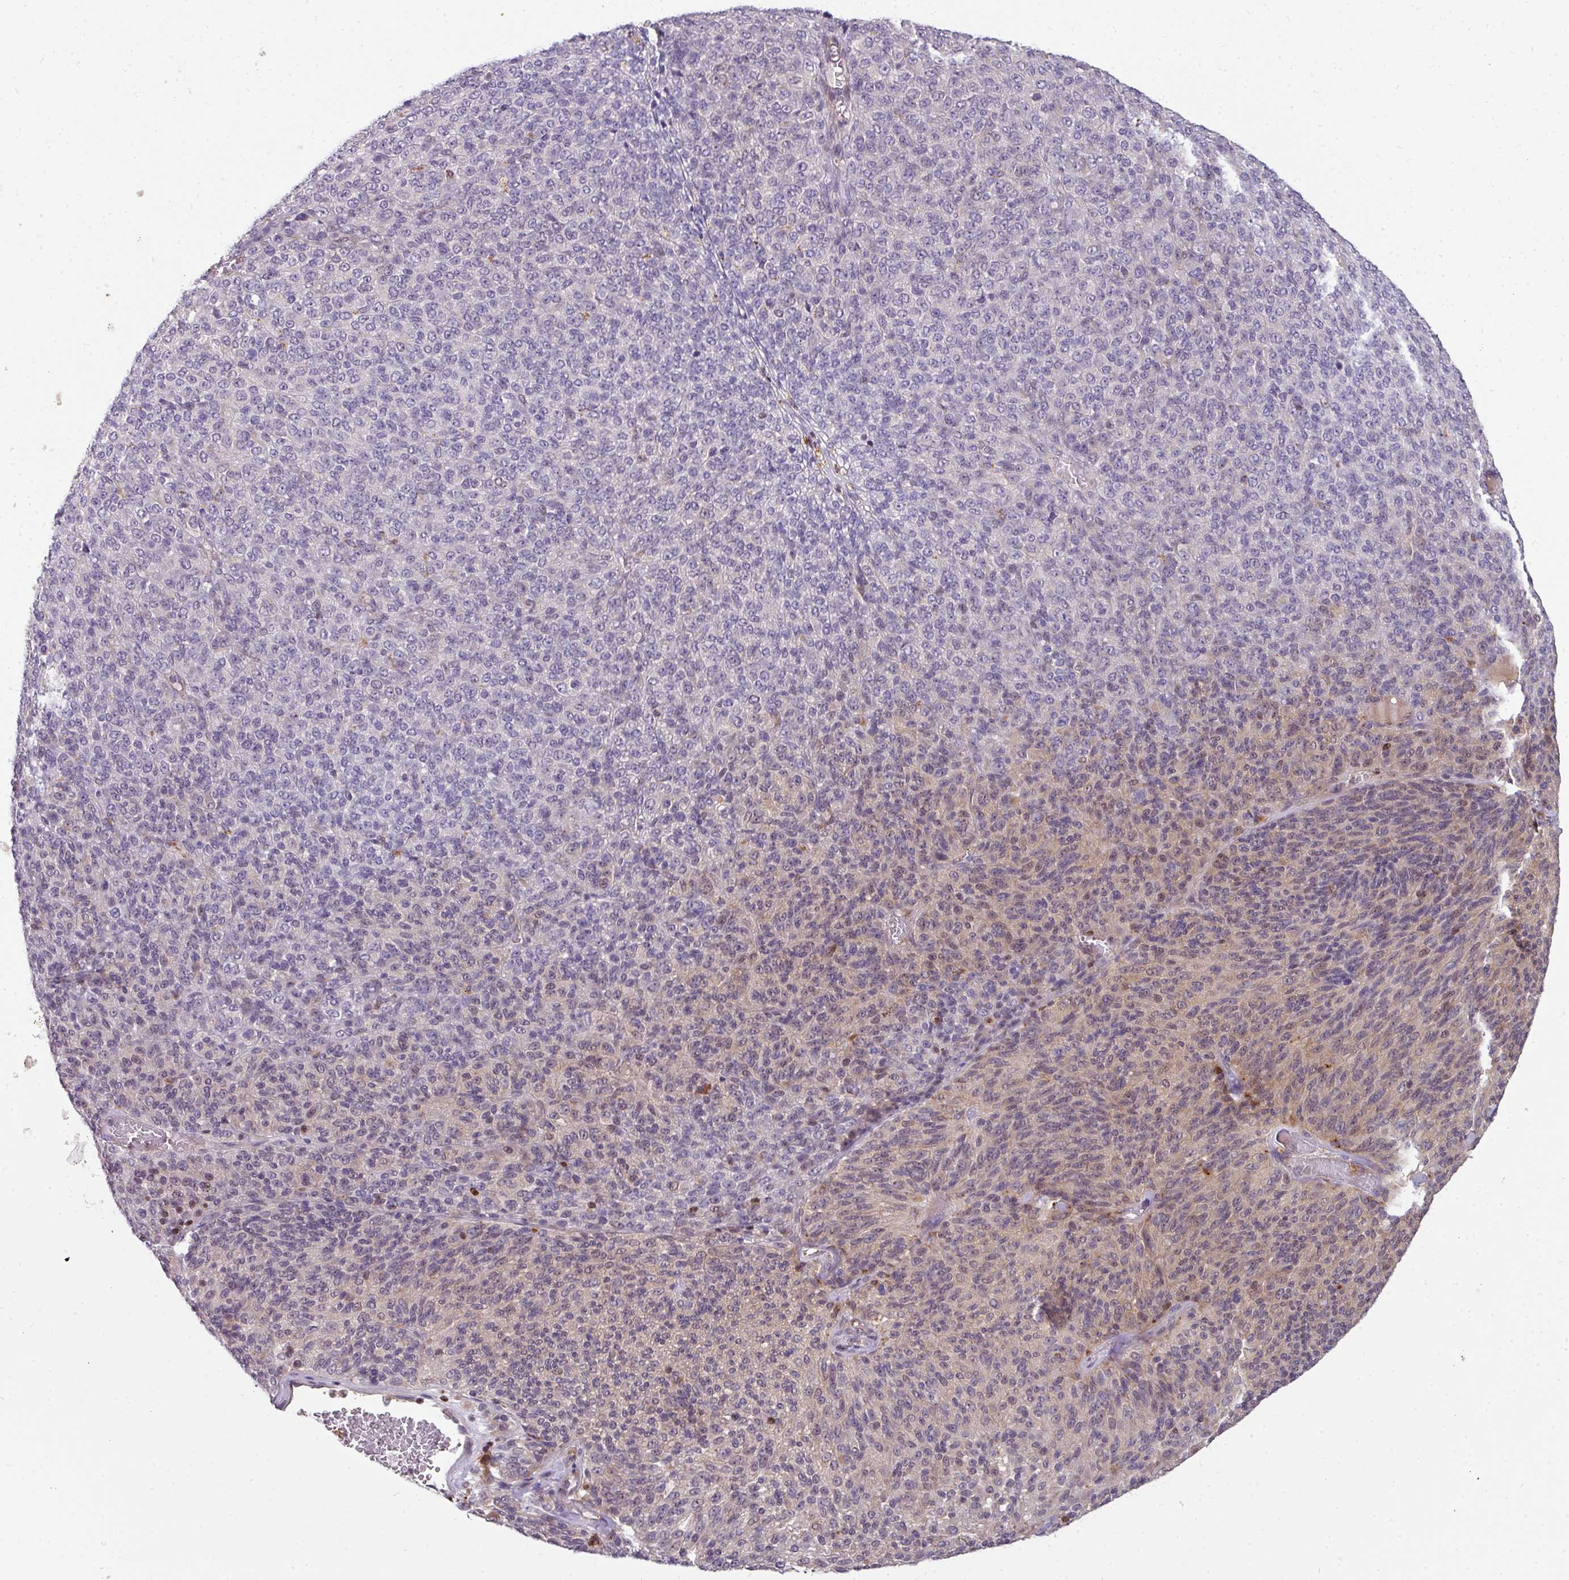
{"staining": {"intensity": "weak", "quantity": "25%-75%", "location": "cytoplasmic/membranous,nuclear"}, "tissue": "melanoma", "cell_type": "Tumor cells", "image_type": "cancer", "snomed": [{"axis": "morphology", "description": "Malignant melanoma, Metastatic site"}, {"axis": "topography", "description": "Brain"}], "caption": "A high-resolution photomicrograph shows IHC staining of malignant melanoma (metastatic site), which shows weak cytoplasmic/membranous and nuclear staining in approximately 25%-75% of tumor cells.", "gene": "STAT5A", "patient": {"sex": "female", "age": 56}}